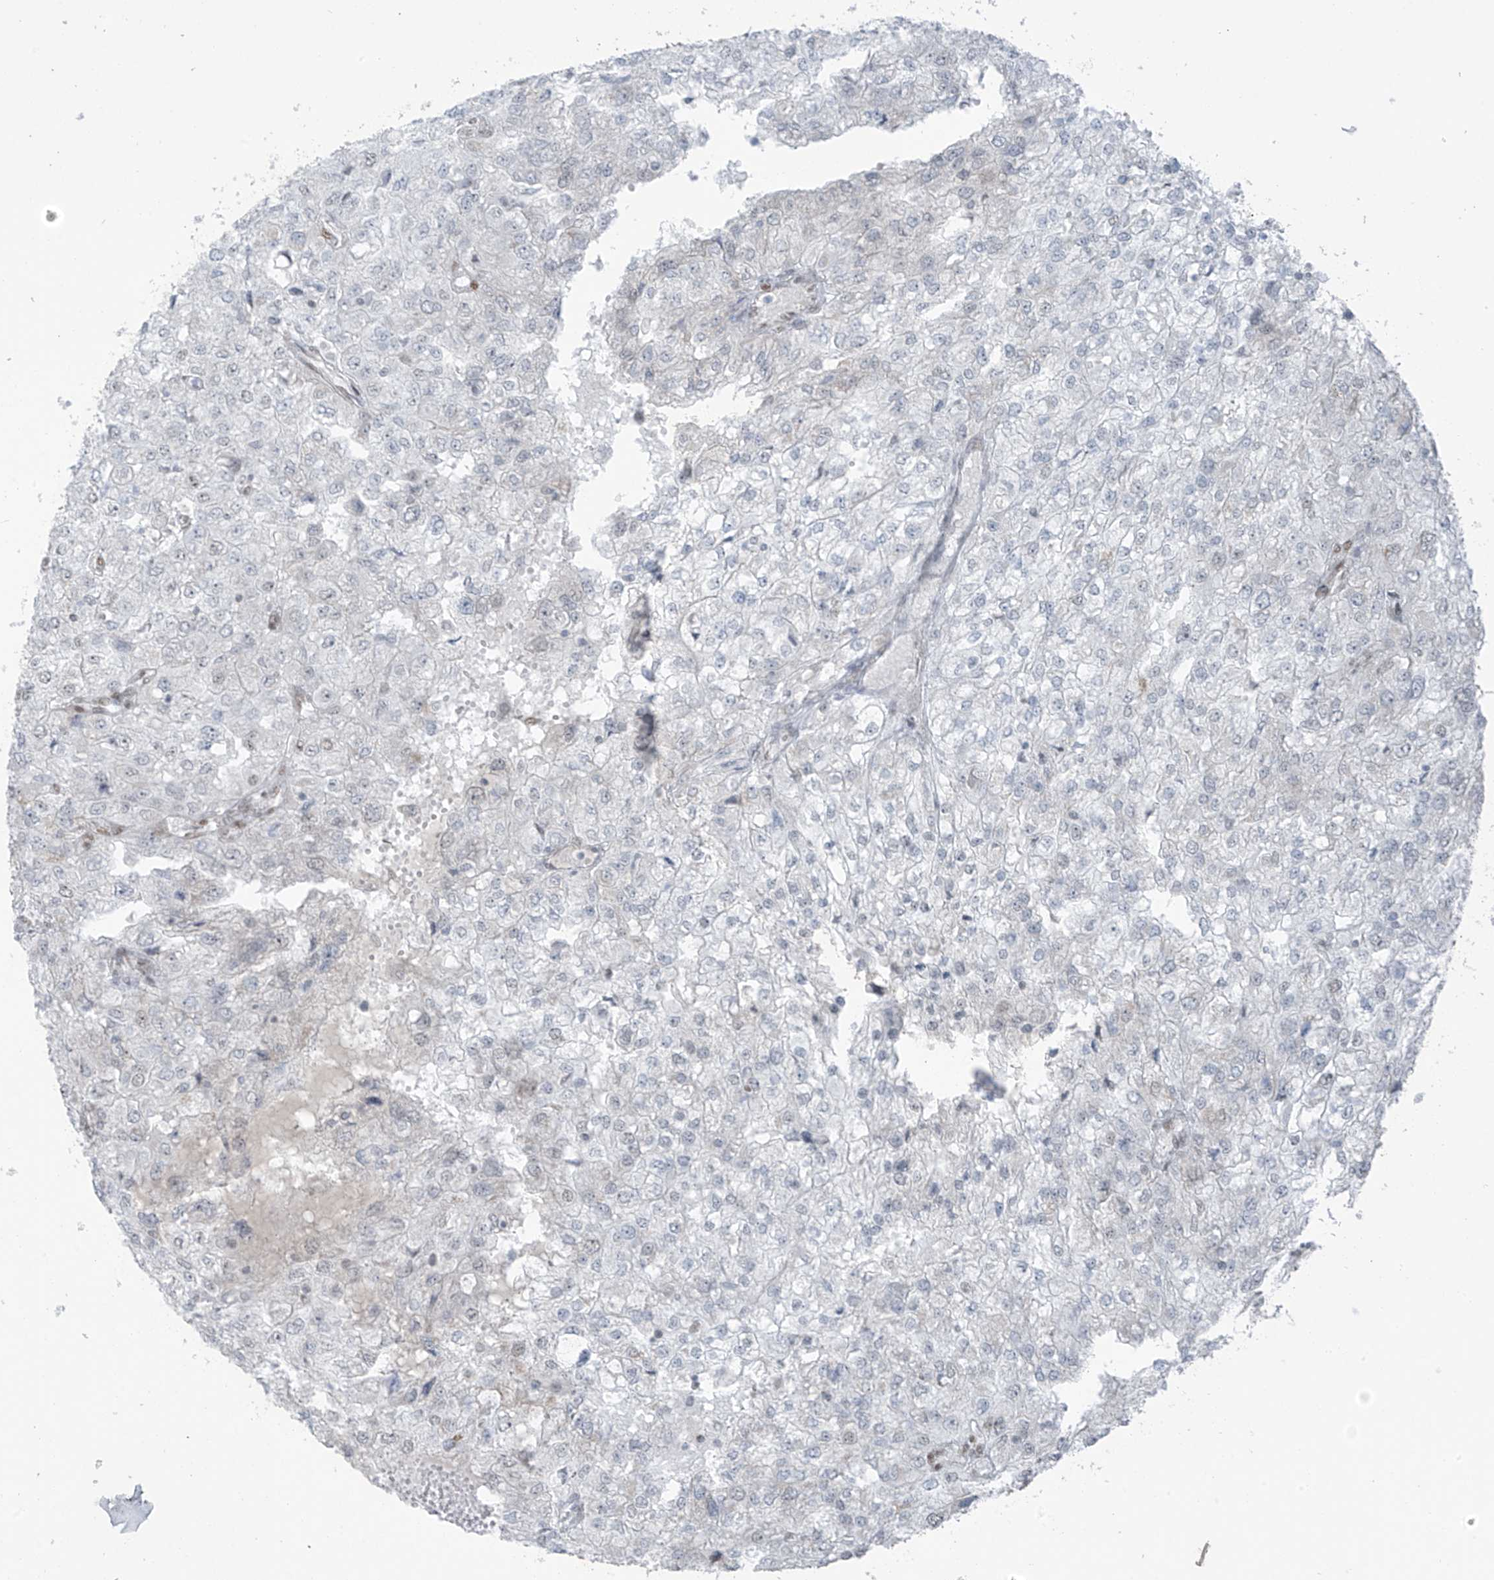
{"staining": {"intensity": "negative", "quantity": "none", "location": "none"}, "tissue": "renal cancer", "cell_type": "Tumor cells", "image_type": "cancer", "snomed": [{"axis": "morphology", "description": "Adenocarcinoma, NOS"}, {"axis": "topography", "description": "Kidney"}], "caption": "DAB immunohistochemical staining of renal cancer (adenocarcinoma) demonstrates no significant positivity in tumor cells. The staining is performed using DAB (3,3'-diaminobenzidine) brown chromogen with nuclei counter-stained in using hematoxylin.", "gene": "WRNIP1", "patient": {"sex": "female", "age": 54}}